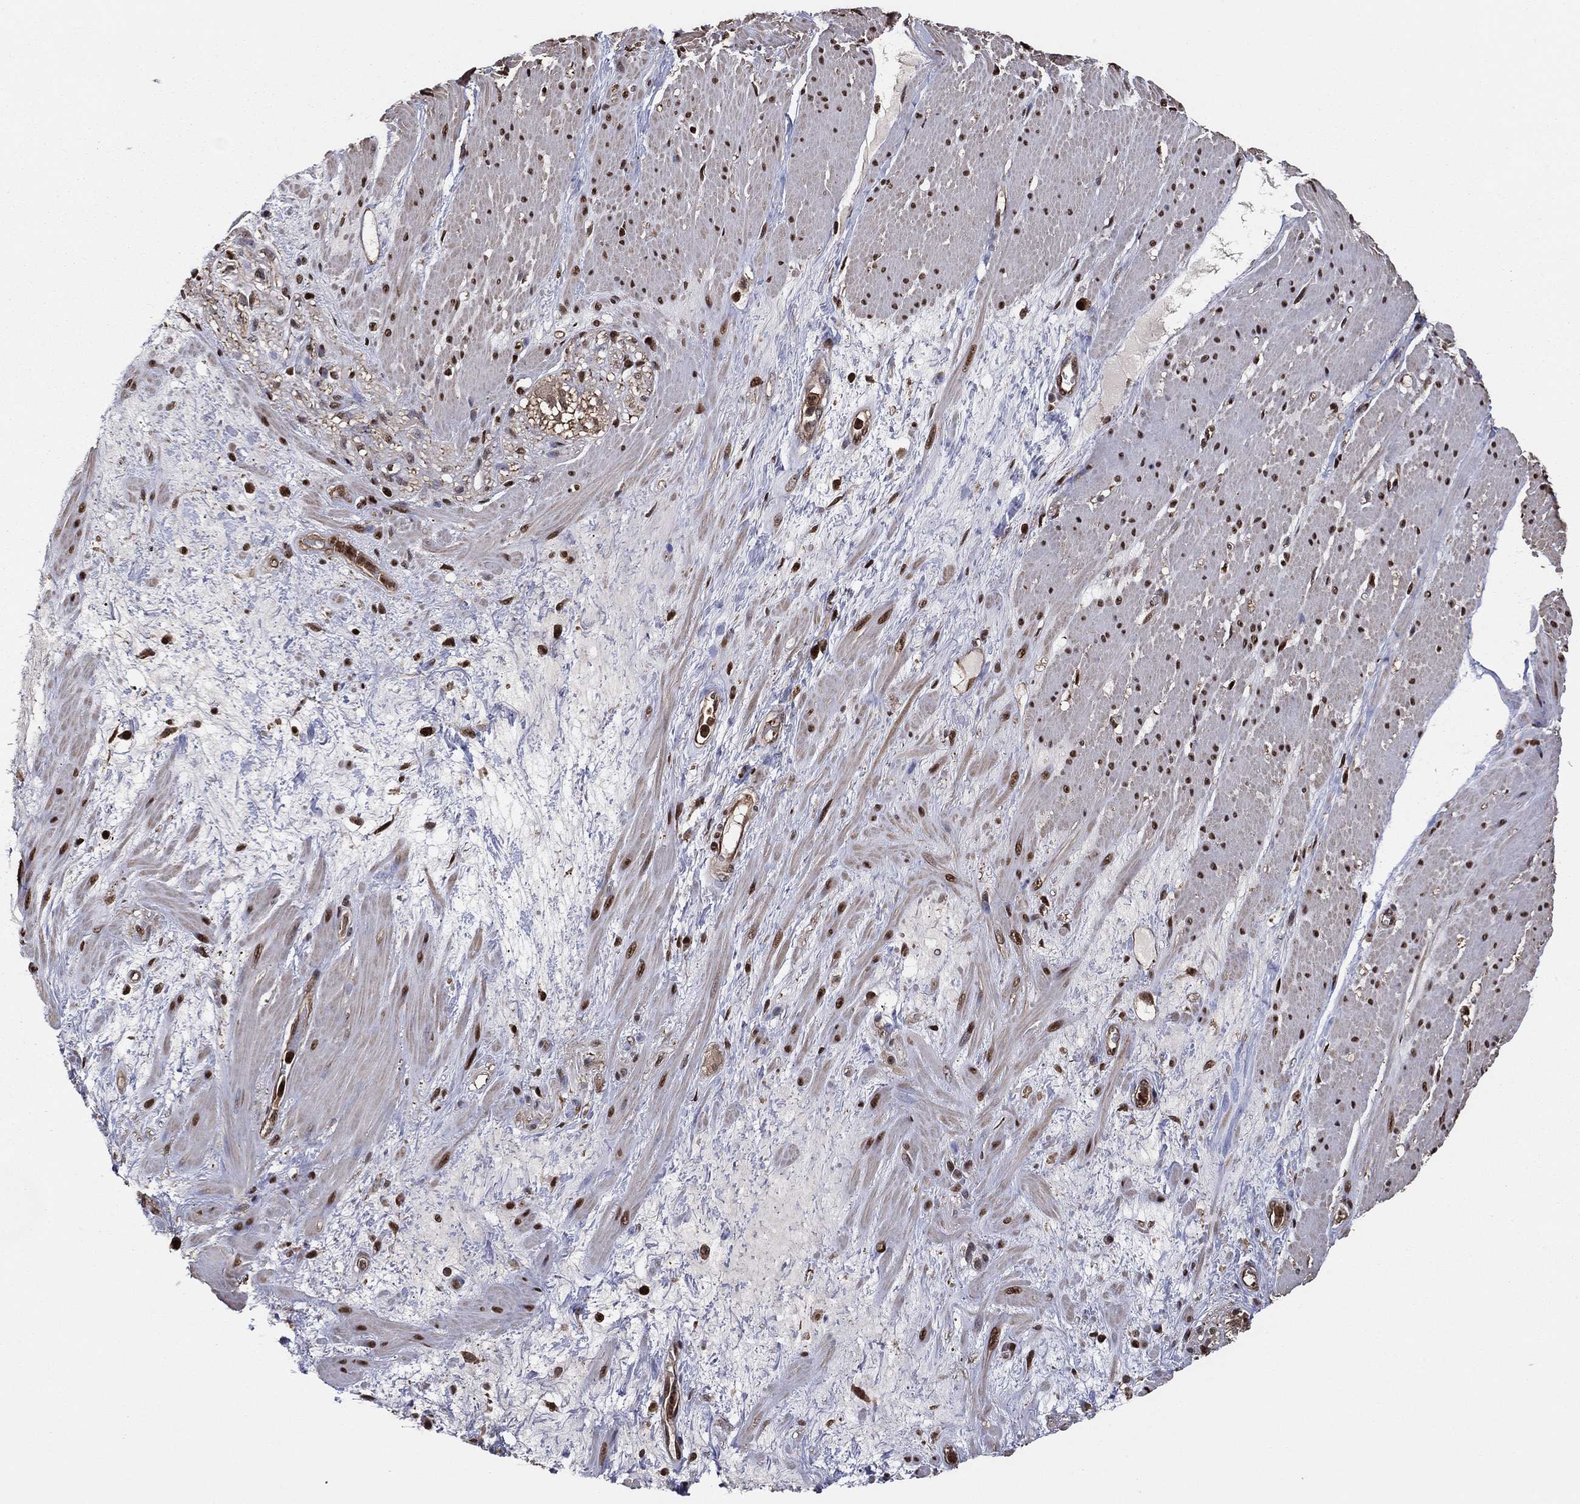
{"staining": {"intensity": "strong", "quantity": ">75%", "location": "nuclear"}, "tissue": "smooth muscle", "cell_type": "Smooth muscle cells", "image_type": "normal", "snomed": [{"axis": "morphology", "description": "Normal tissue, NOS"}, {"axis": "topography", "description": "Soft tissue"}, {"axis": "topography", "description": "Smooth muscle"}], "caption": "Unremarkable smooth muscle shows strong nuclear positivity in approximately >75% of smooth muscle cells The protein of interest is shown in brown color, while the nuclei are stained blue..", "gene": "GAPDH", "patient": {"sex": "male", "age": 72}}